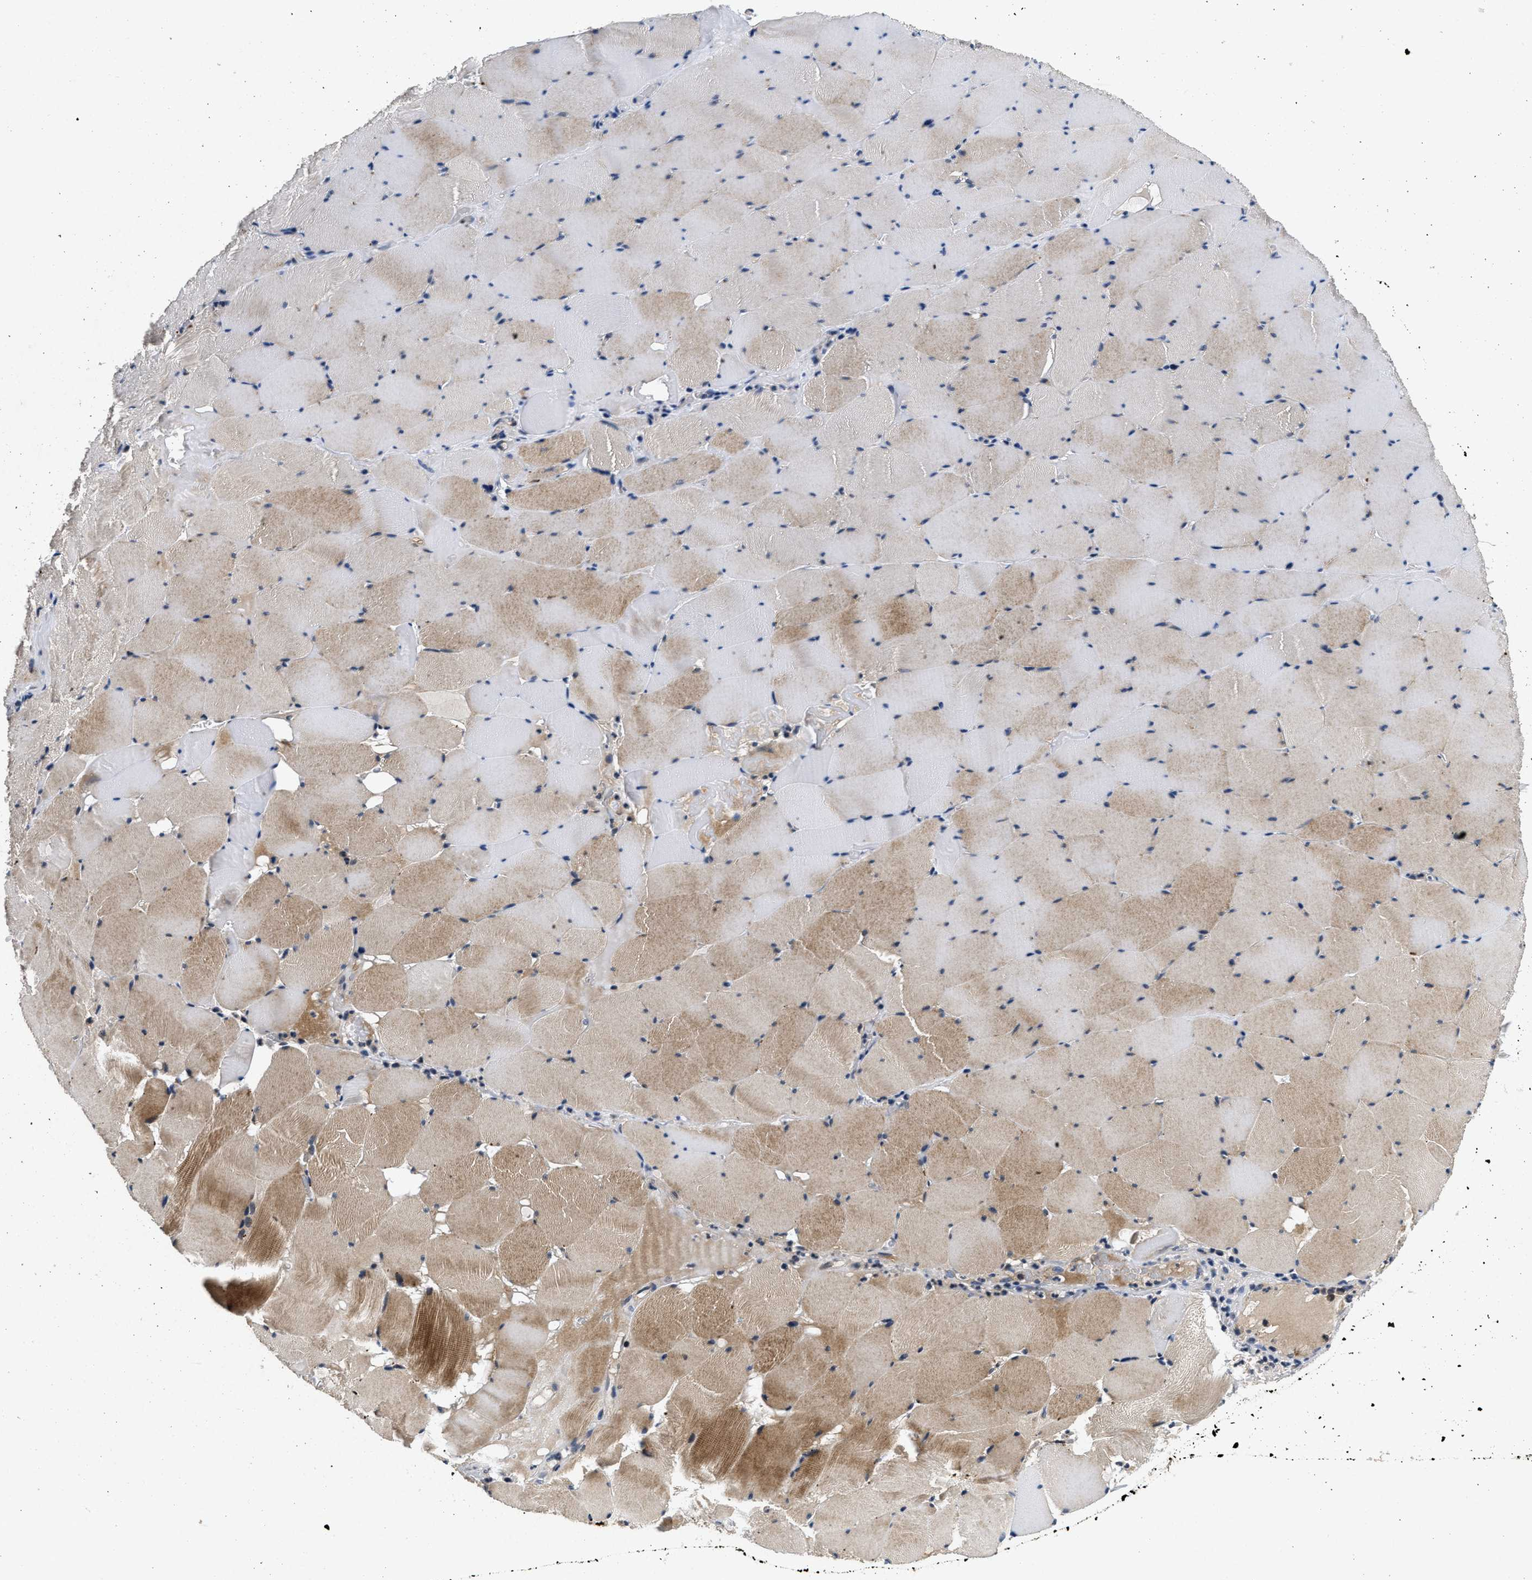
{"staining": {"intensity": "moderate", "quantity": ">75%", "location": "cytoplasmic/membranous"}, "tissue": "skeletal muscle", "cell_type": "Myocytes", "image_type": "normal", "snomed": [{"axis": "morphology", "description": "Normal tissue, NOS"}, {"axis": "topography", "description": "Skeletal muscle"}], "caption": "Immunohistochemical staining of normal human skeletal muscle reveals >75% levels of moderate cytoplasmic/membranous protein expression in about >75% of myocytes.", "gene": "PDP1", "patient": {"sex": "male", "age": 62}}